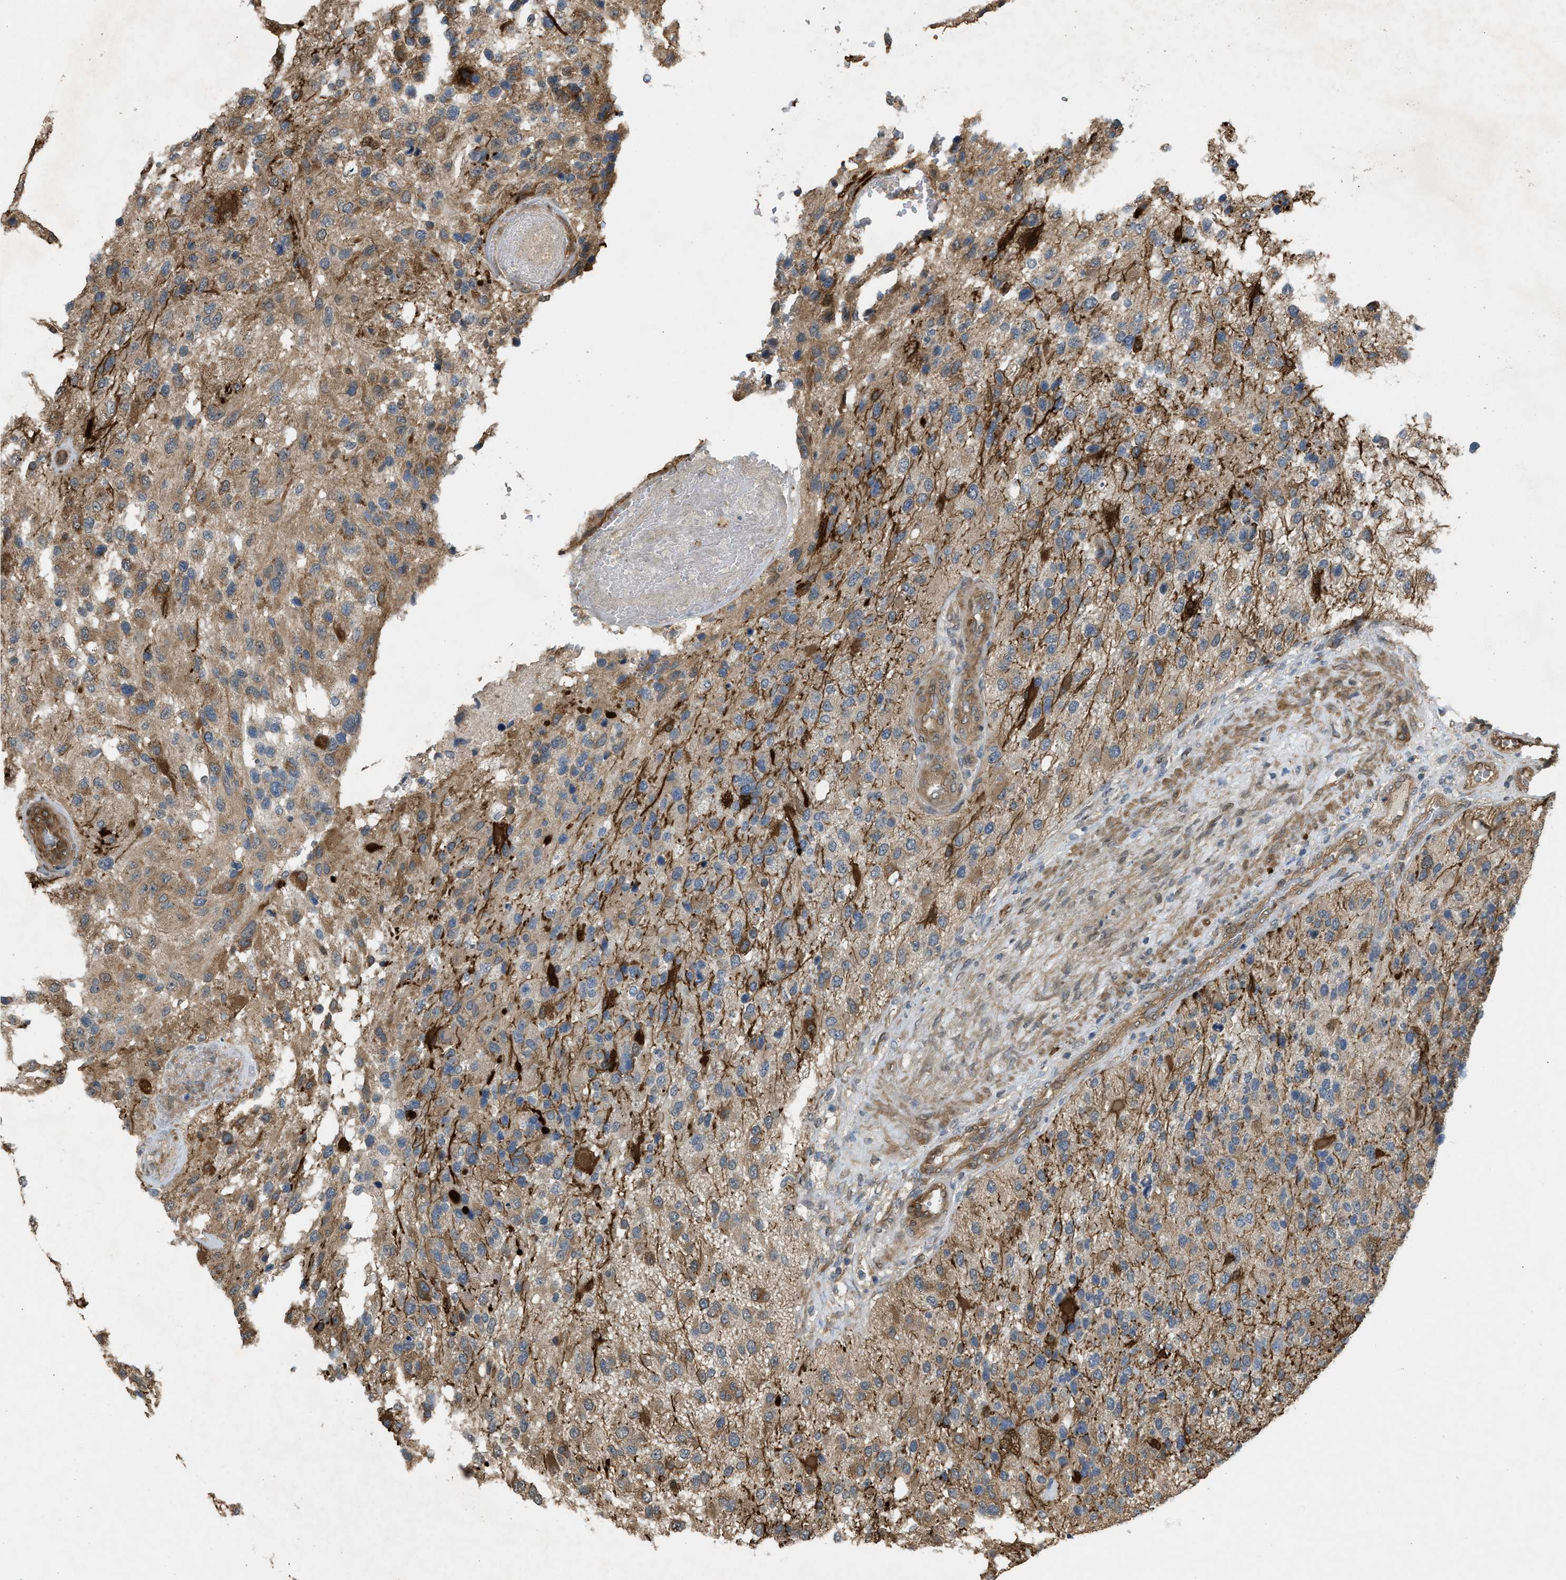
{"staining": {"intensity": "moderate", "quantity": "<25%", "location": "cytoplasmic/membranous"}, "tissue": "glioma", "cell_type": "Tumor cells", "image_type": "cancer", "snomed": [{"axis": "morphology", "description": "Glioma, malignant, High grade"}, {"axis": "topography", "description": "Brain"}], "caption": "This photomicrograph shows immunohistochemistry (IHC) staining of human glioma, with low moderate cytoplasmic/membranous positivity in about <25% of tumor cells.", "gene": "BAG3", "patient": {"sex": "female", "age": 58}}